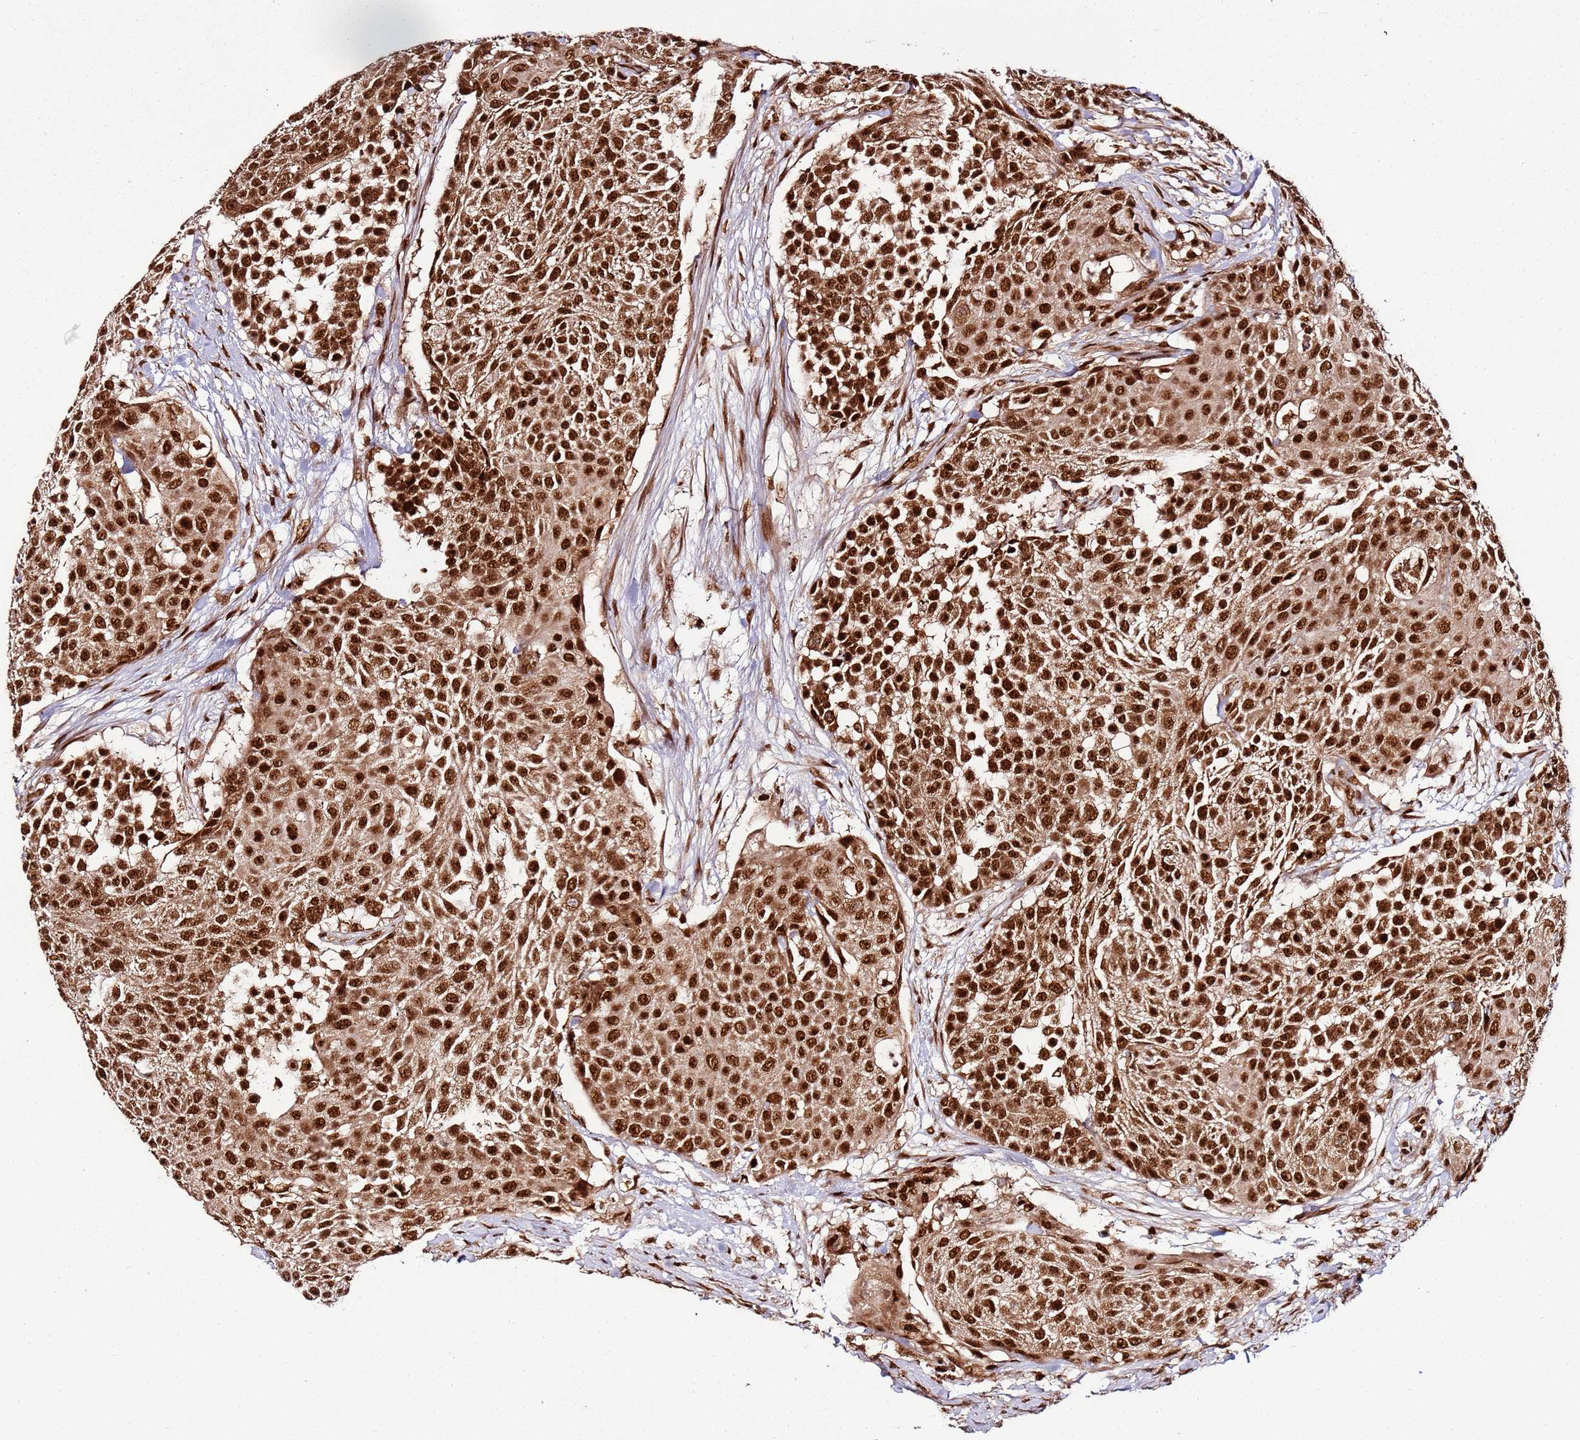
{"staining": {"intensity": "strong", "quantity": ">75%", "location": "nuclear"}, "tissue": "urothelial cancer", "cell_type": "Tumor cells", "image_type": "cancer", "snomed": [{"axis": "morphology", "description": "Urothelial carcinoma, High grade"}, {"axis": "topography", "description": "Urinary bladder"}], "caption": "Urothelial carcinoma (high-grade) tissue displays strong nuclear expression in about >75% of tumor cells, visualized by immunohistochemistry.", "gene": "XRN2", "patient": {"sex": "female", "age": 63}}